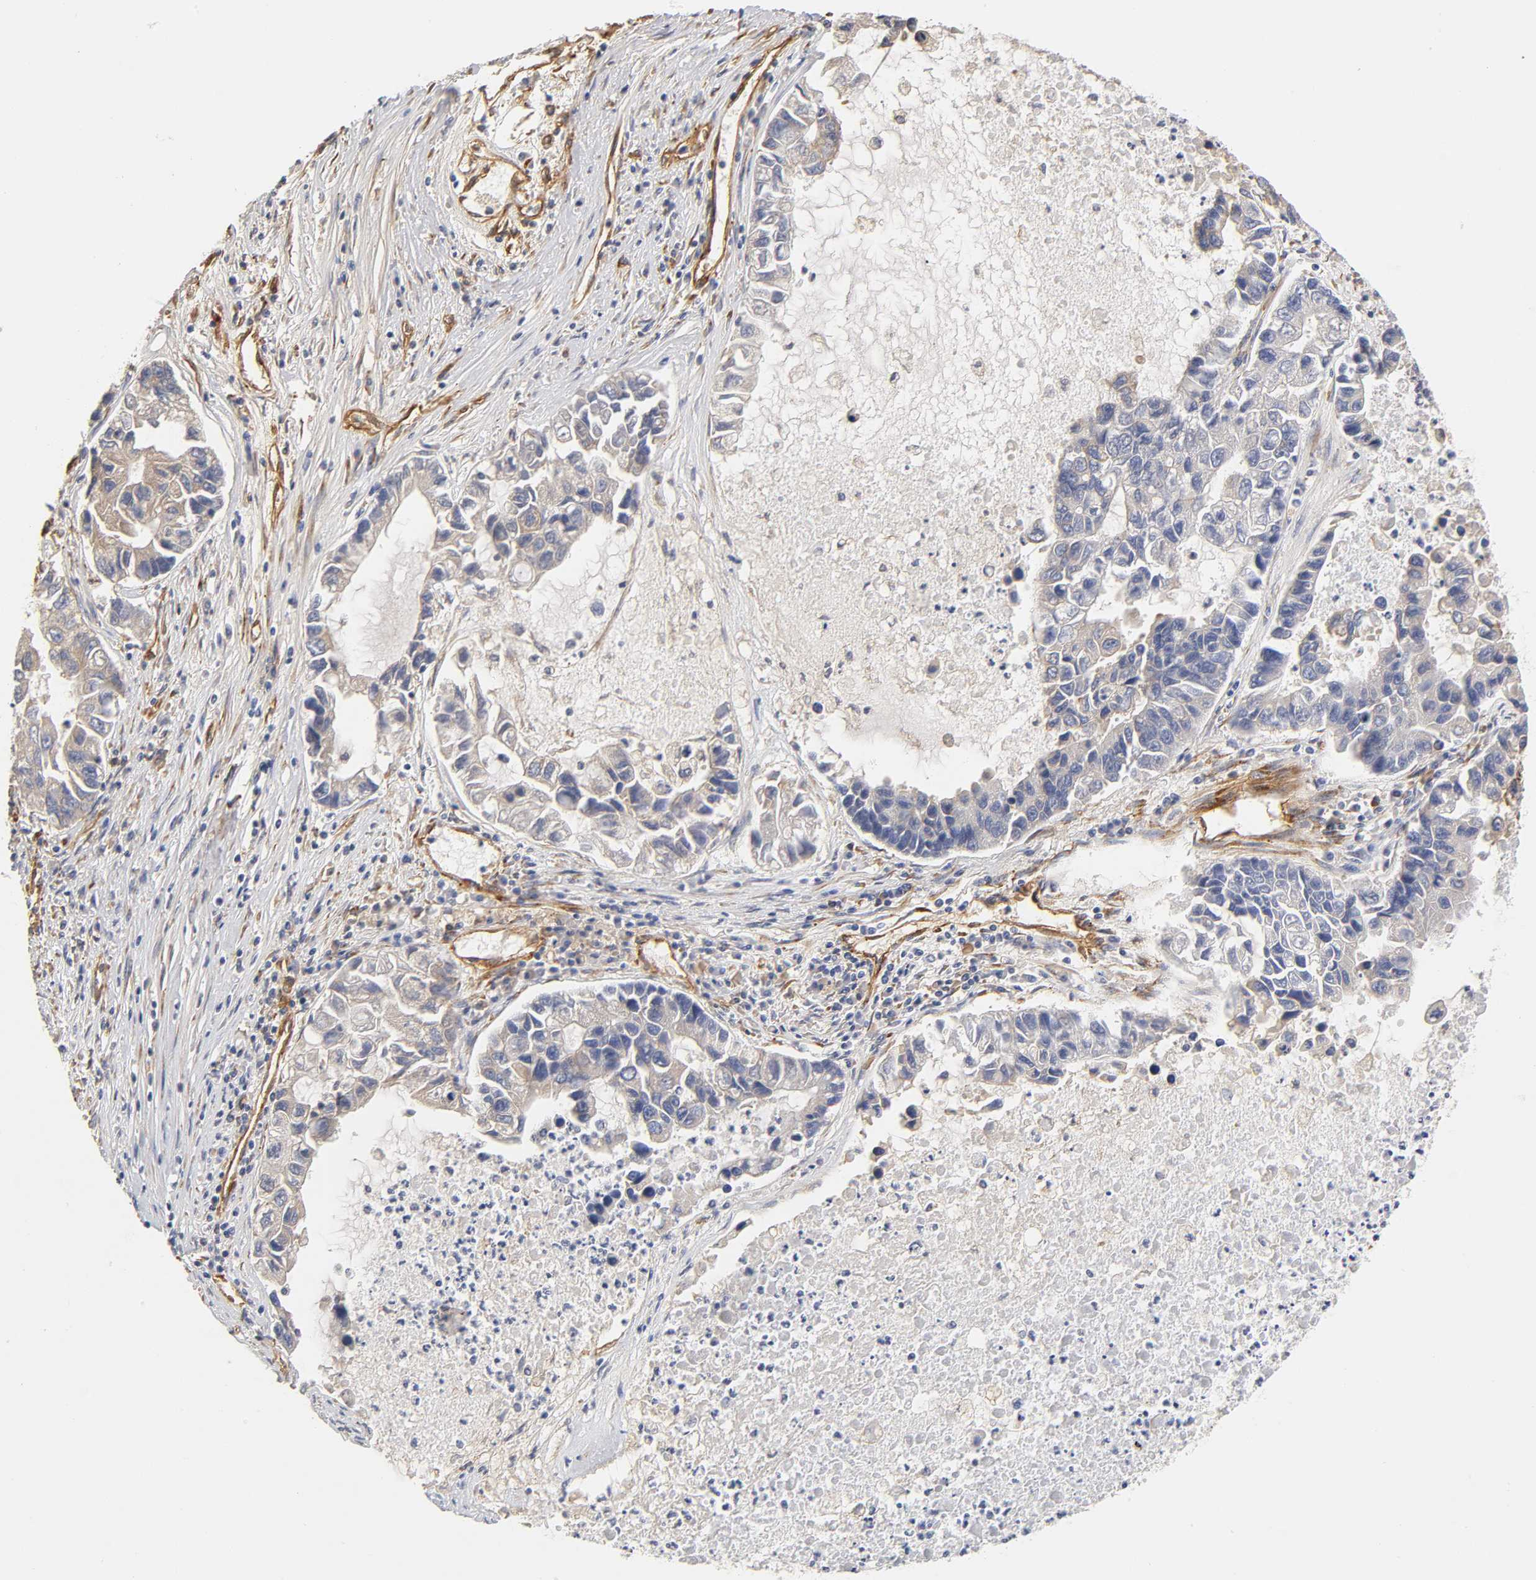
{"staining": {"intensity": "negative", "quantity": "none", "location": "none"}, "tissue": "lung cancer", "cell_type": "Tumor cells", "image_type": "cancer", "snomed": [{"axis": "morphology", "description": "Adenocarcinoma, NOS"}, {"axis": "topography", "description": "Lung"}], "caption": "Tumor cells show no significant expression in lung adenocarcinoma. (Brightfield microscopy of DAB immunohistochemistry (IHC) at high magnification).", "gene": "LAMB1", "patient": {"sex": "female", "age": 51}}